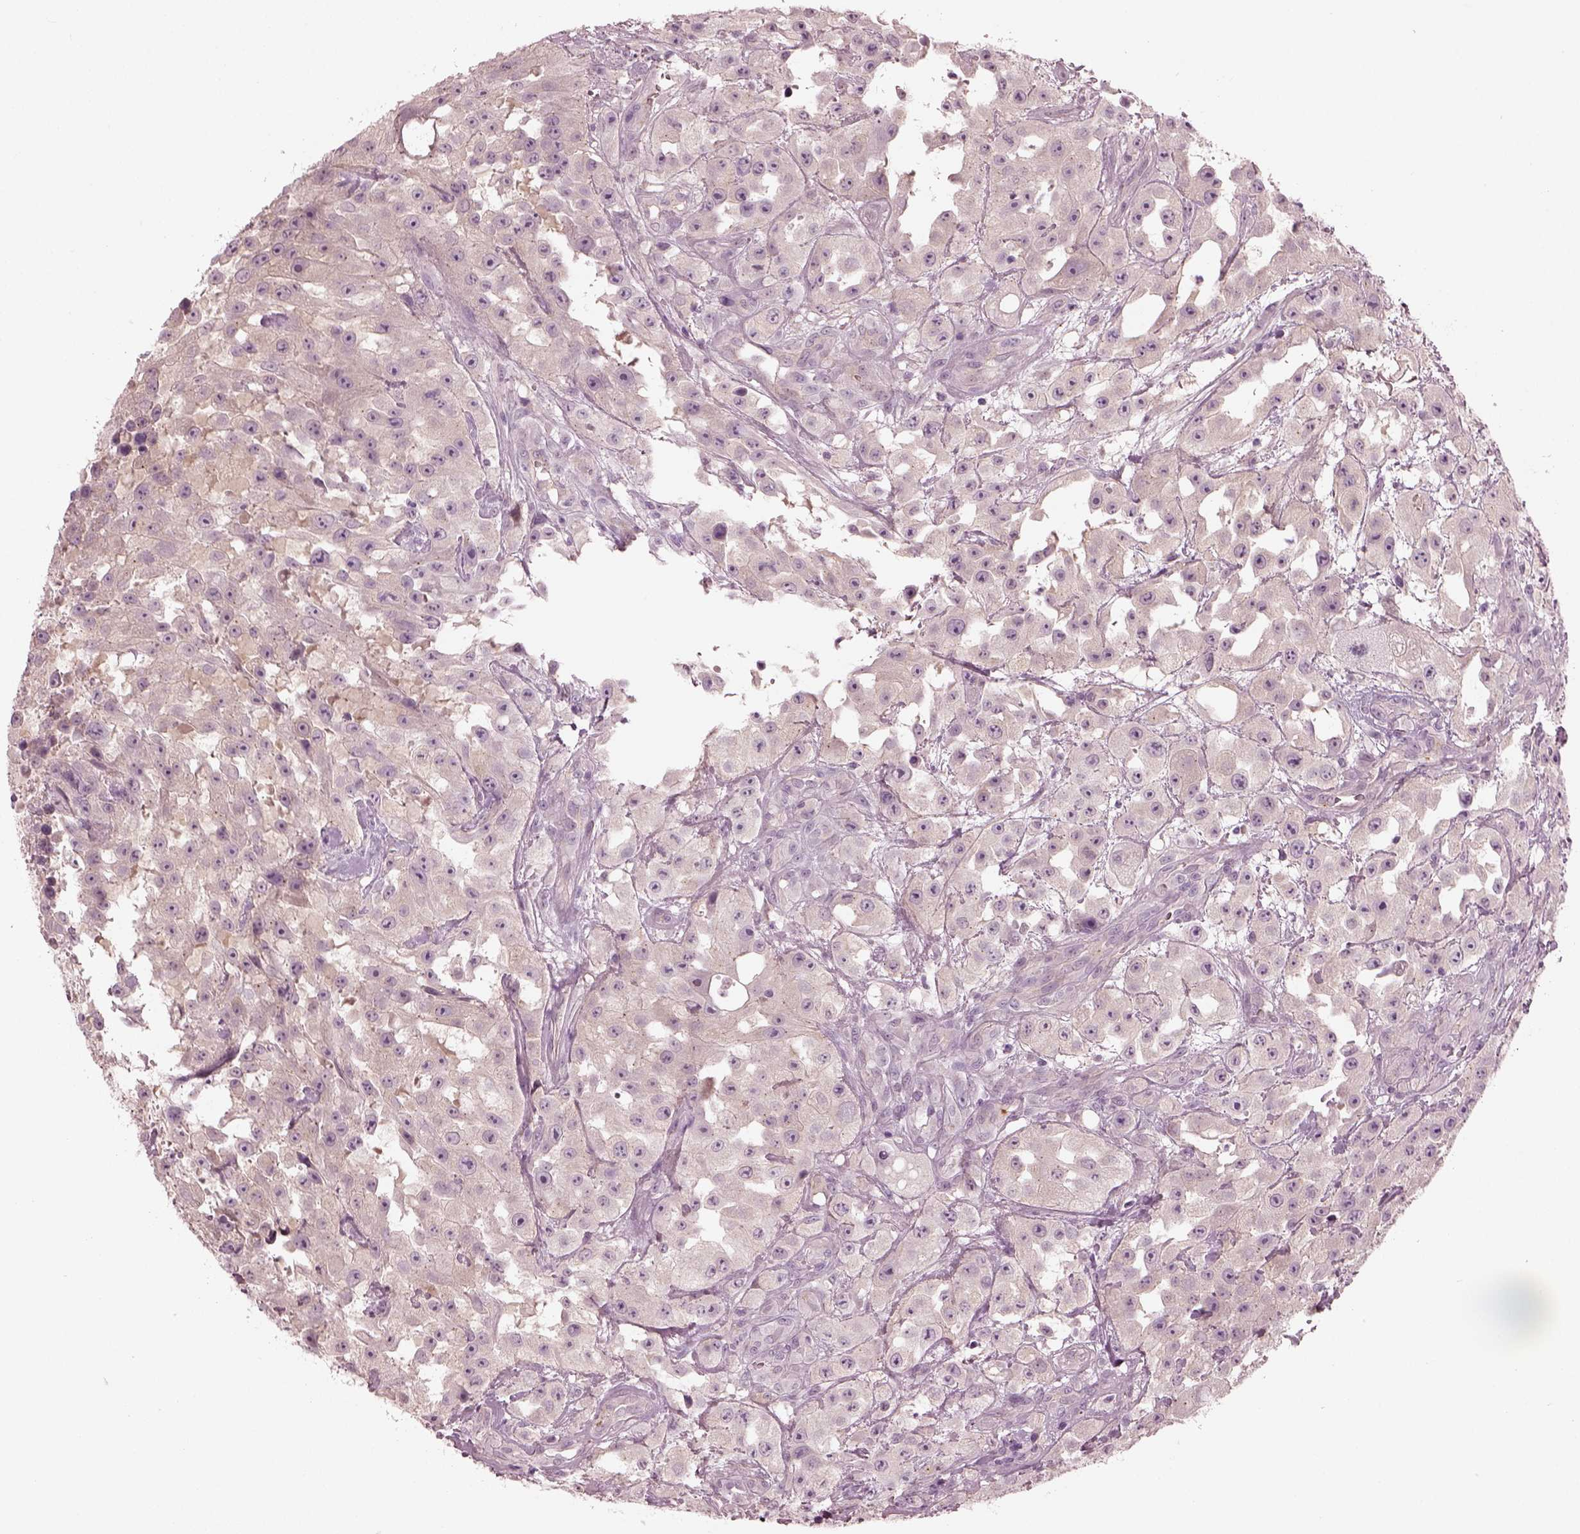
{"staining": {"intensity": "negative", "quantity": "none", "location": "none"}, "tissue": "urothelial cancer", "cell_type": "Tumor cells", "image_type": "cancer", "snomed": [{"axis": "morphology", "description": "Urothelial carcinoma, High grade"}, {"axis": "topography", "description": "Urinary bladder"}], "caption": "IHC histopathology image of neoplastic tissue: high-grade urothelial carcinoma stained with DAB shows no significant protein positivity in tumor cells.", "gene": "EIF4E1B", "patient": {"sex": "male", "age": 79}}